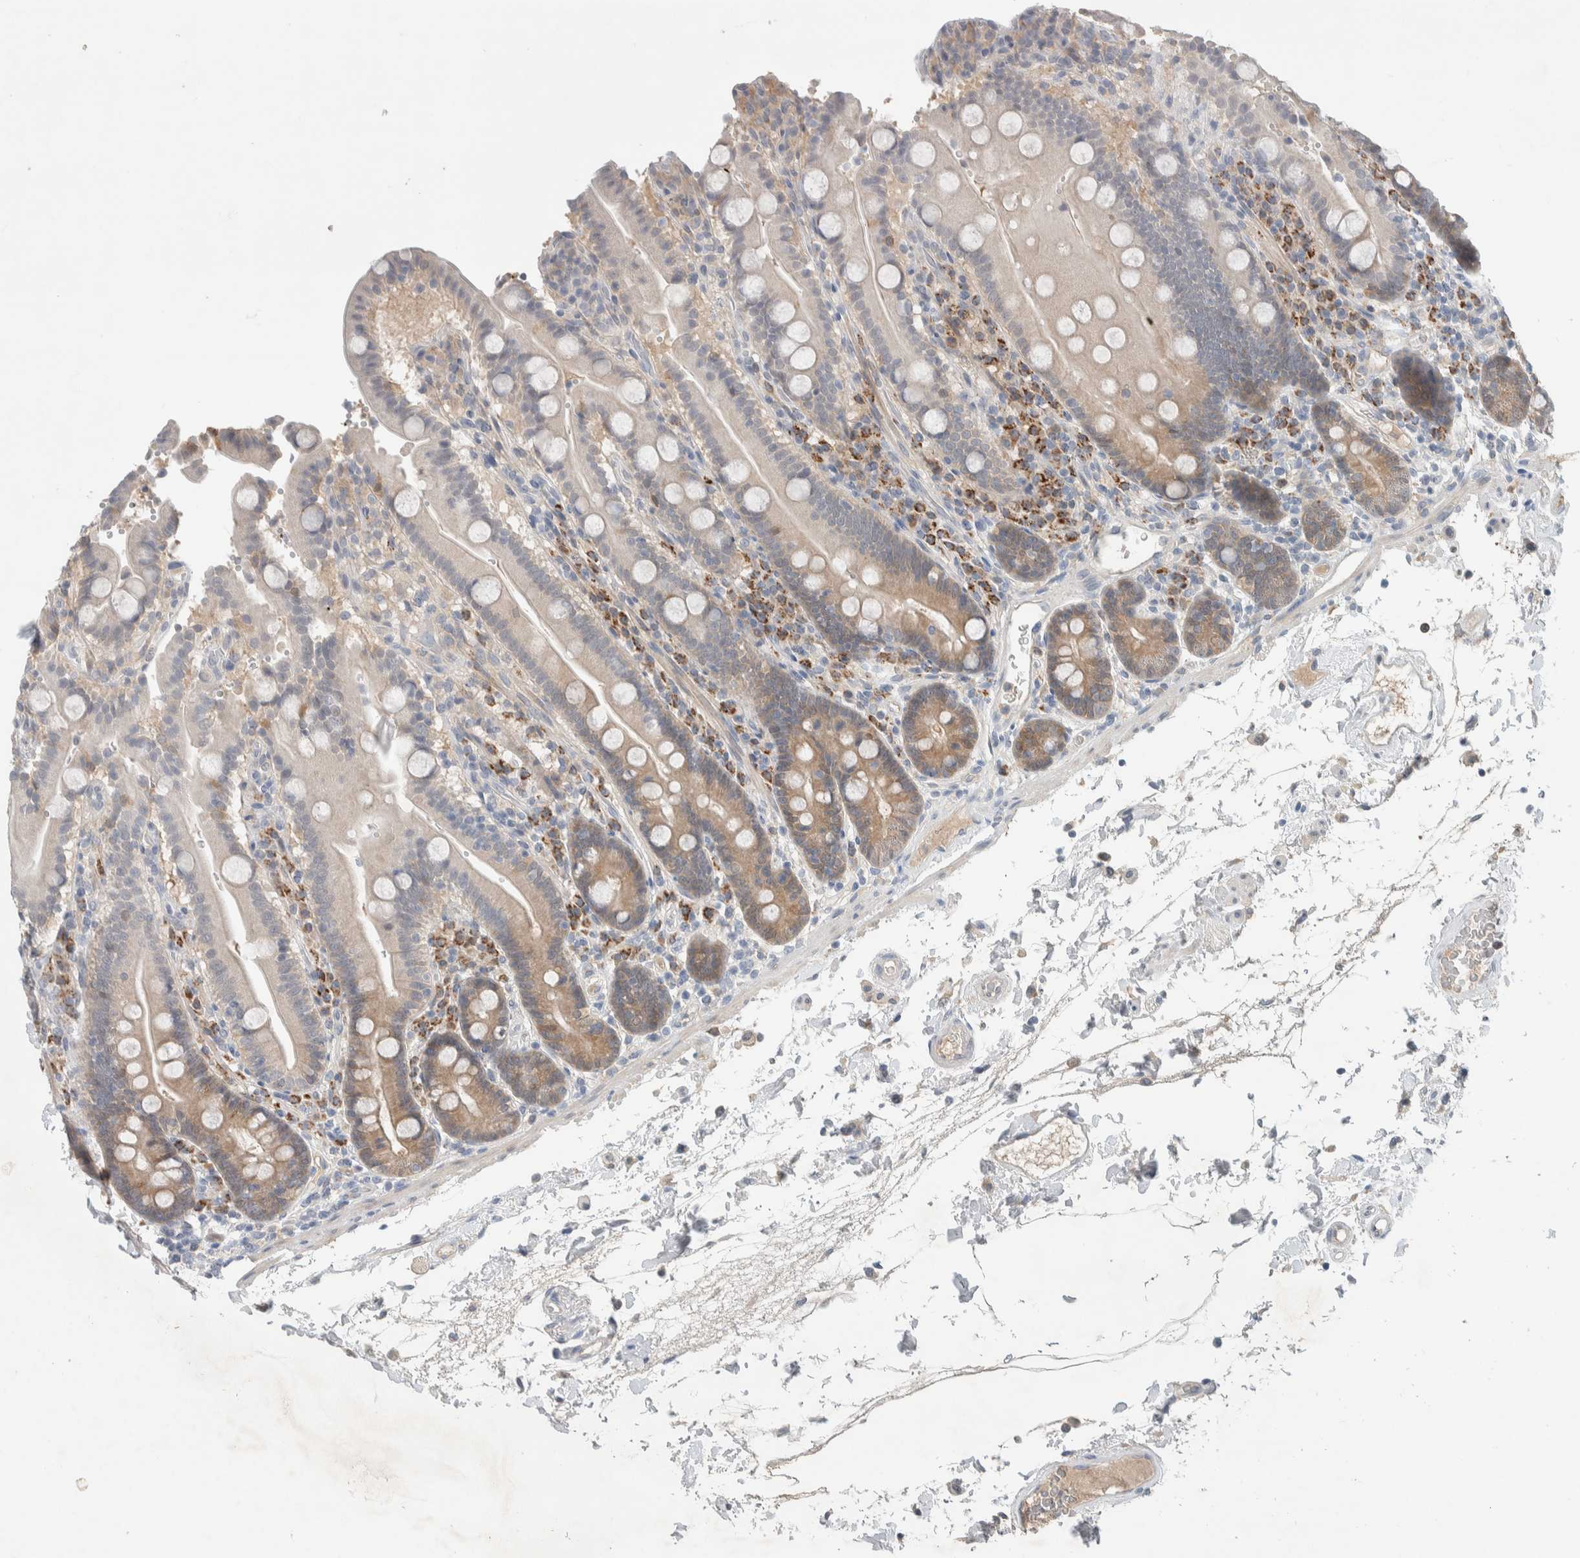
{"staining": {"intensity": "moderate", "quantity": "<25%", "location": "cytoplasmic/membranous"}, "tissue": "duodenum", "cell_type": "Glandular cells", "image_type": "normal", "snomed": [{"axis": "morphology", "description": "Normal tissue, NOS"}, {"axis": "topography", "description": "Small intestine, NOS"}], "caption": "IHC photomicrograph of normal human duodenum stained for a protein (brown), which demonstrates low levels of moderate cytoplasmic/membranous expression in about <25% of glandular cells.", "gene": "DEPTOR", "patient": {"sex": "female", "age": 71}}